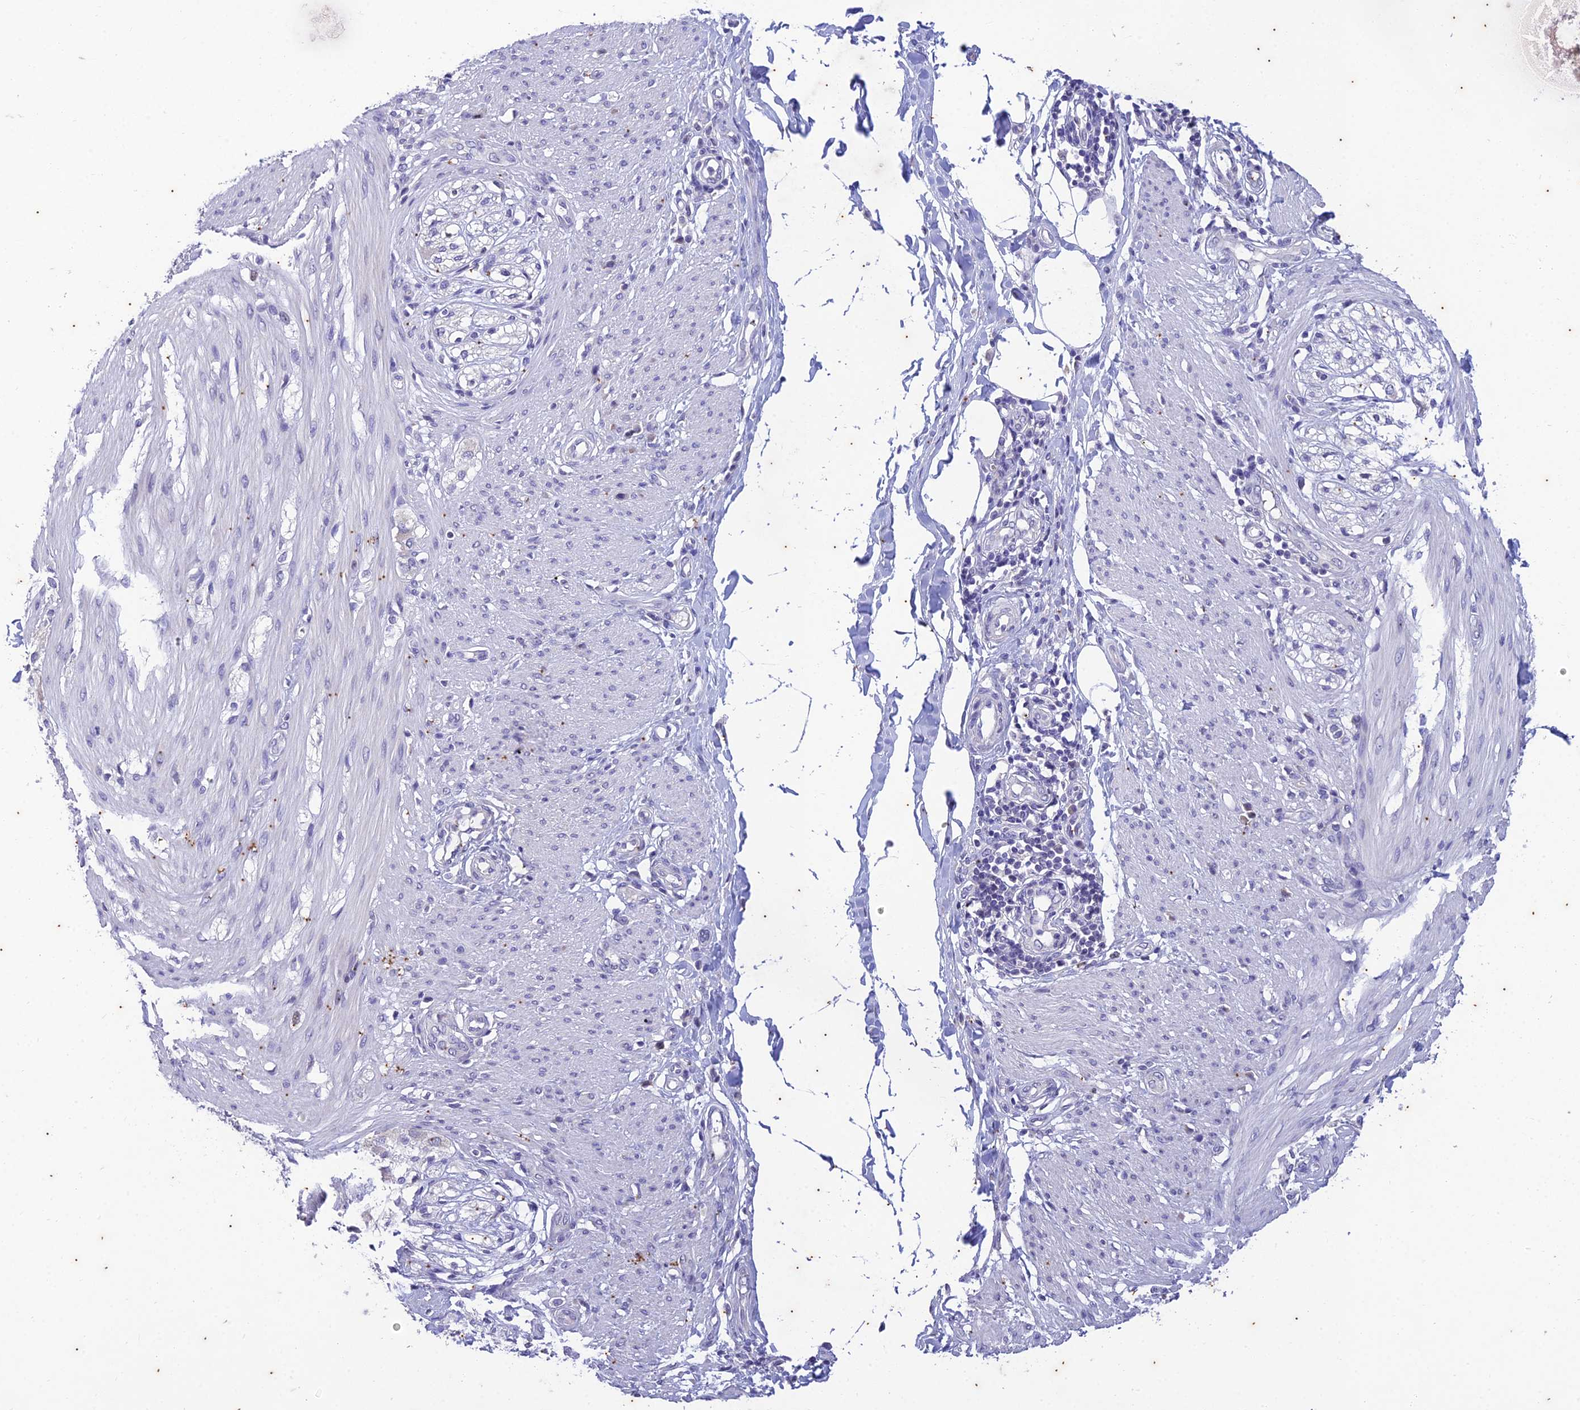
{"staining": {"intensity": "negative", "quantity": "none", "location": "none"}, "tissue": "smooth muscle", "cell_type": "Smooth muscle cells", "image_type": "normal", "snomed": [{"axis": "morphology", "description": "Normal tissue, NOS"}, {"axis": "morphology", "description": "Adenocarcinoma, NOS"}, {"axis": "topography", "description": "Colon"}, {"axis": "topography", "description": "Peripheral nerve tissue"}], "caption": "Image shows no significant protein expression in smooth muscle cells of unremarkable smooth muscle. (Stains: DAB immunohistochemistry with hematoxylin counter stain, Microscopy: brightfield microscopy at high magnification).", "gene": "TMEM40", "patient": {"sex": "male", "age": 14}}